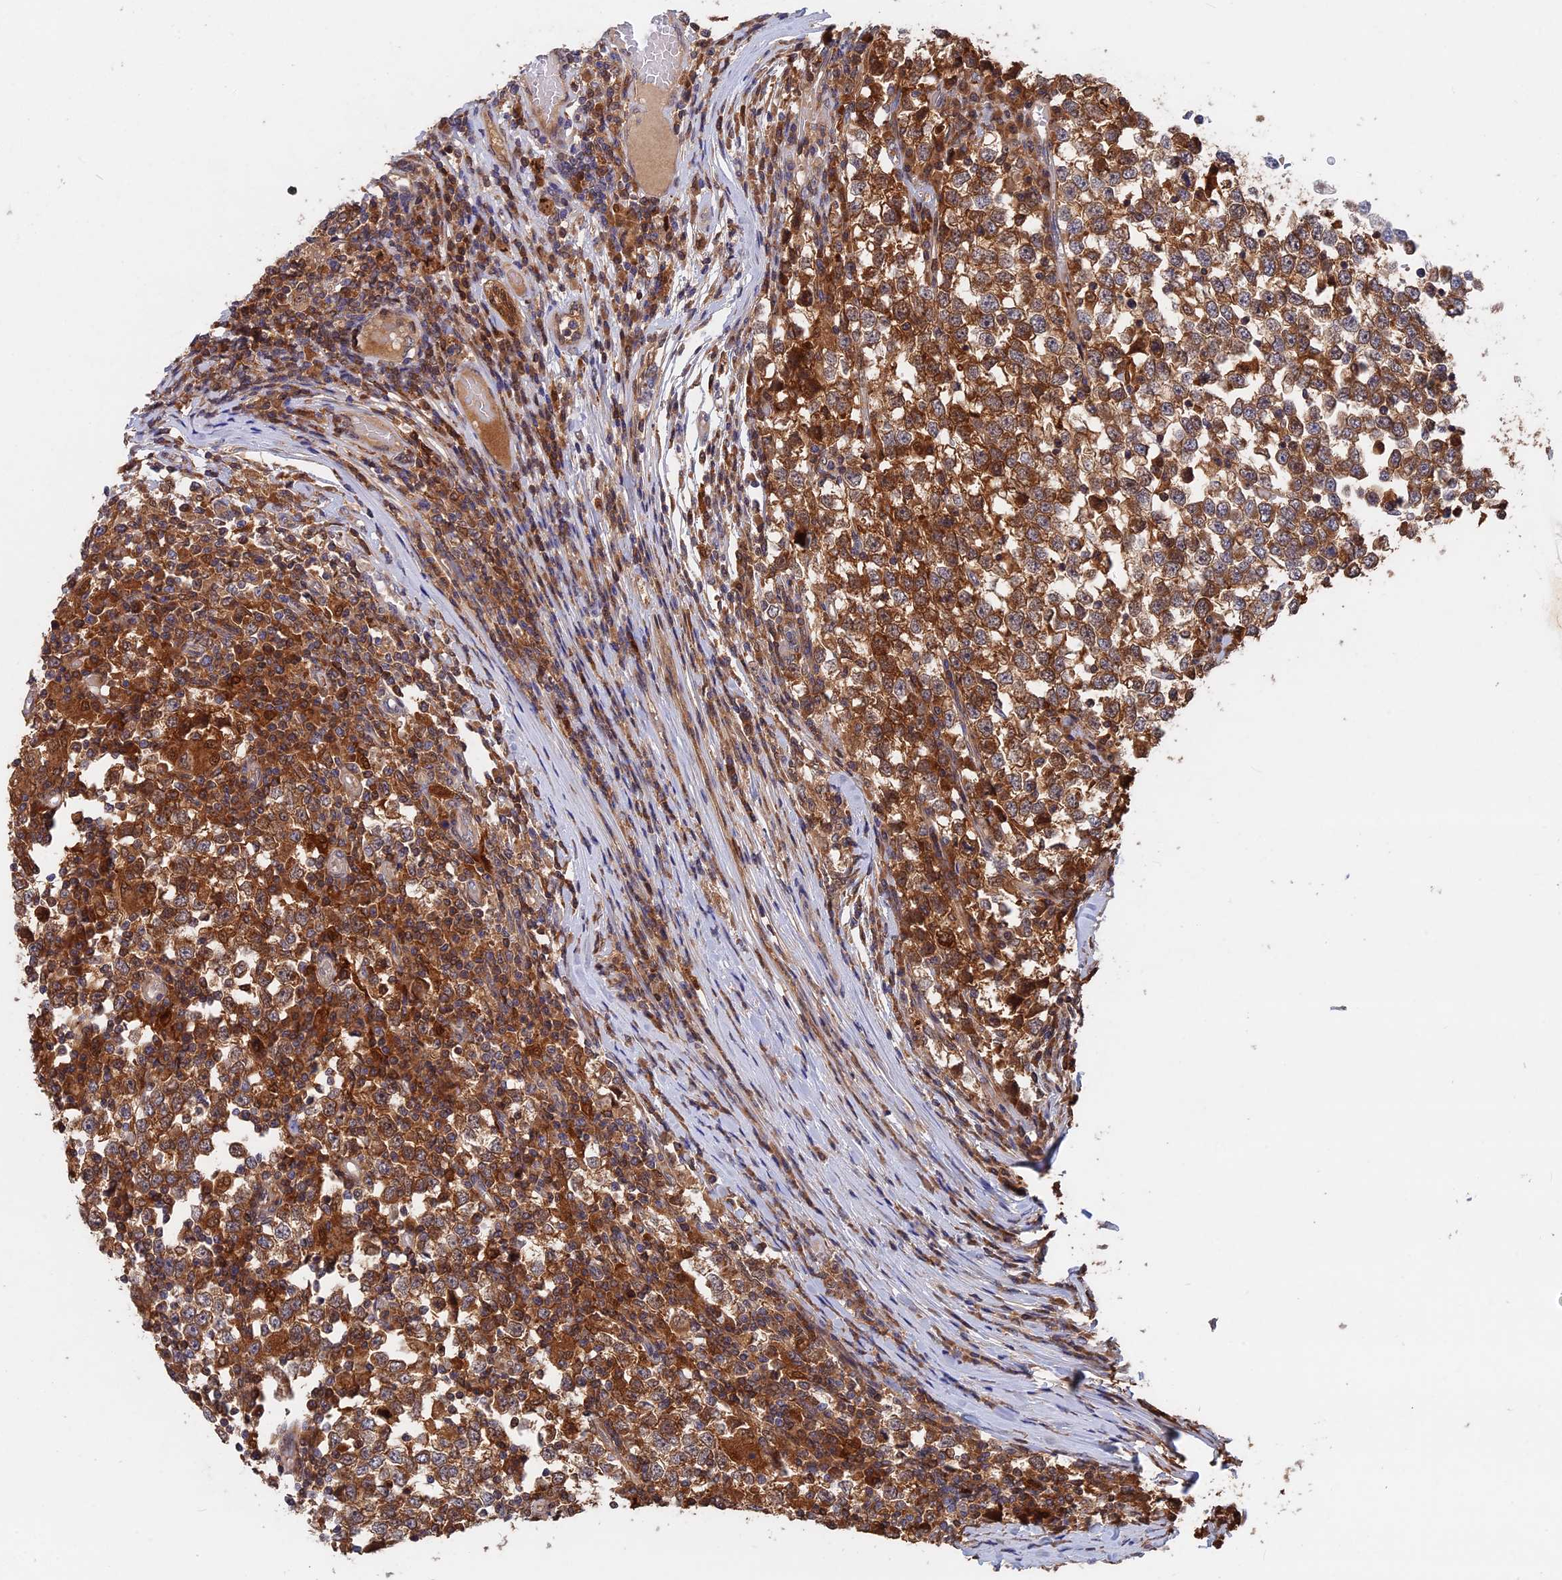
{"staining": {"intensity": "moderate", "quantity": ">75%", "location": "cytoplasmic/membranous"}, "tissue": "testis cancer", "cell_type": "Tumor cells", "image_type": "cancer", "snomed": [{"axis": "morphology", "description": "Seminoma, NOS"}, {"axis": "topography", "description": "Testis"}], "caption": "A photomicrograph showing moderate cytoplasmic/membranous positivity in approximately >75% of tumor cells in testis cancer (seminoma), as visualized by brown immunohistochemical staining.", "gene": "BLVRA", "patient": {"sex": "male", "age": 65}}